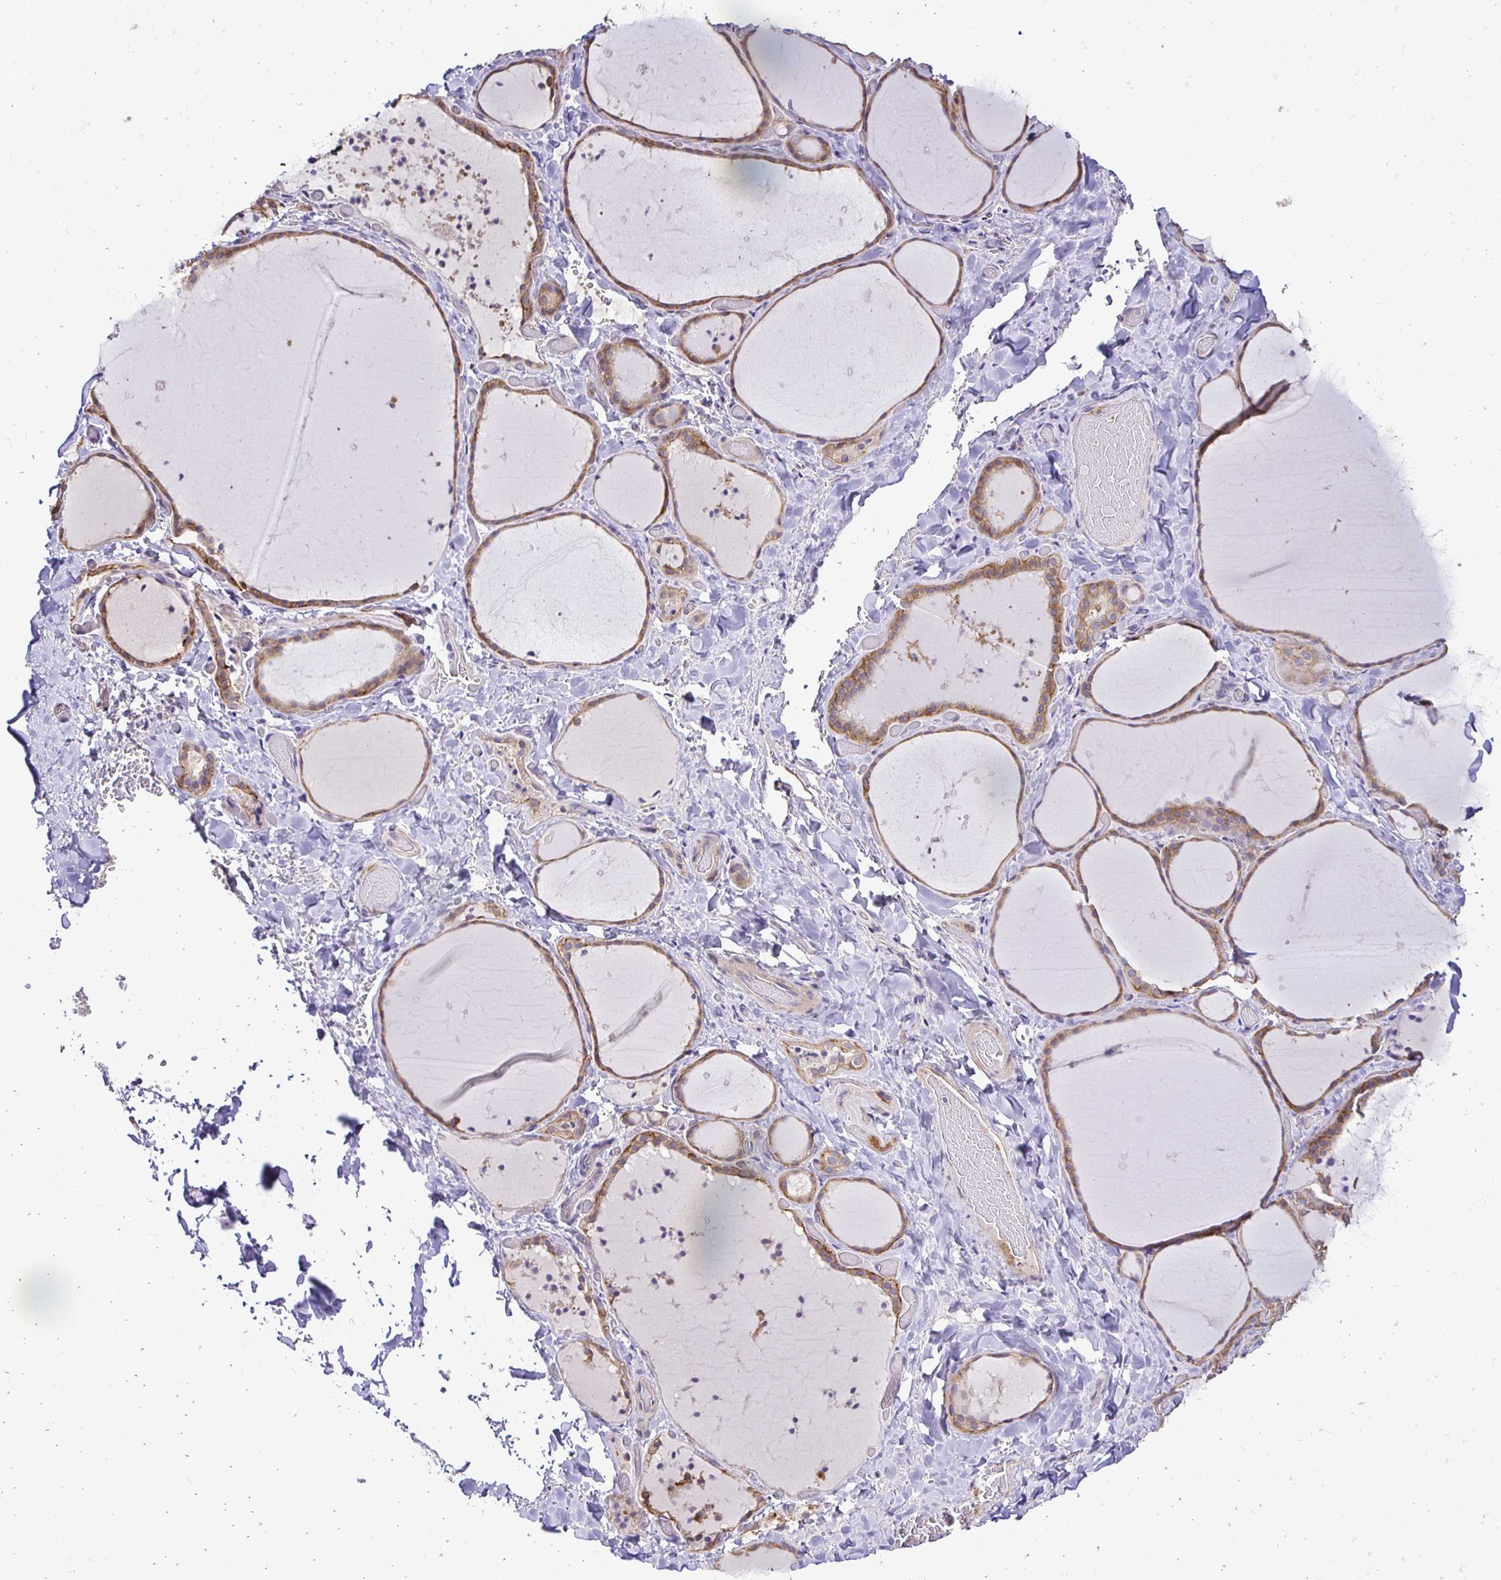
{"staining": {"intensity": "moderate", "quantity": ">75%", "location": "cytoplasmic/membranous"}, "tissue": "thyroid gland", "cell_type": "Glandular cells", "image_type": "normal", "snomed": [{"axis": "morphology", "description": "Normal tissue, NOS"}, {"axis": "topography", "description": "Thyroid gland"}], "caption": "Moderate cytoplasmic/membranous protein expression is present in about >75% of glandular cells in thyroid gland. Using DAB (3,3'-diaminobenzidine) (brown) and hematoxylin (blue) stains, captured at high magnification using brightfield microscopy.", "gene": "SLC9A1", "patient": {"sex": "female", "age": 36}}